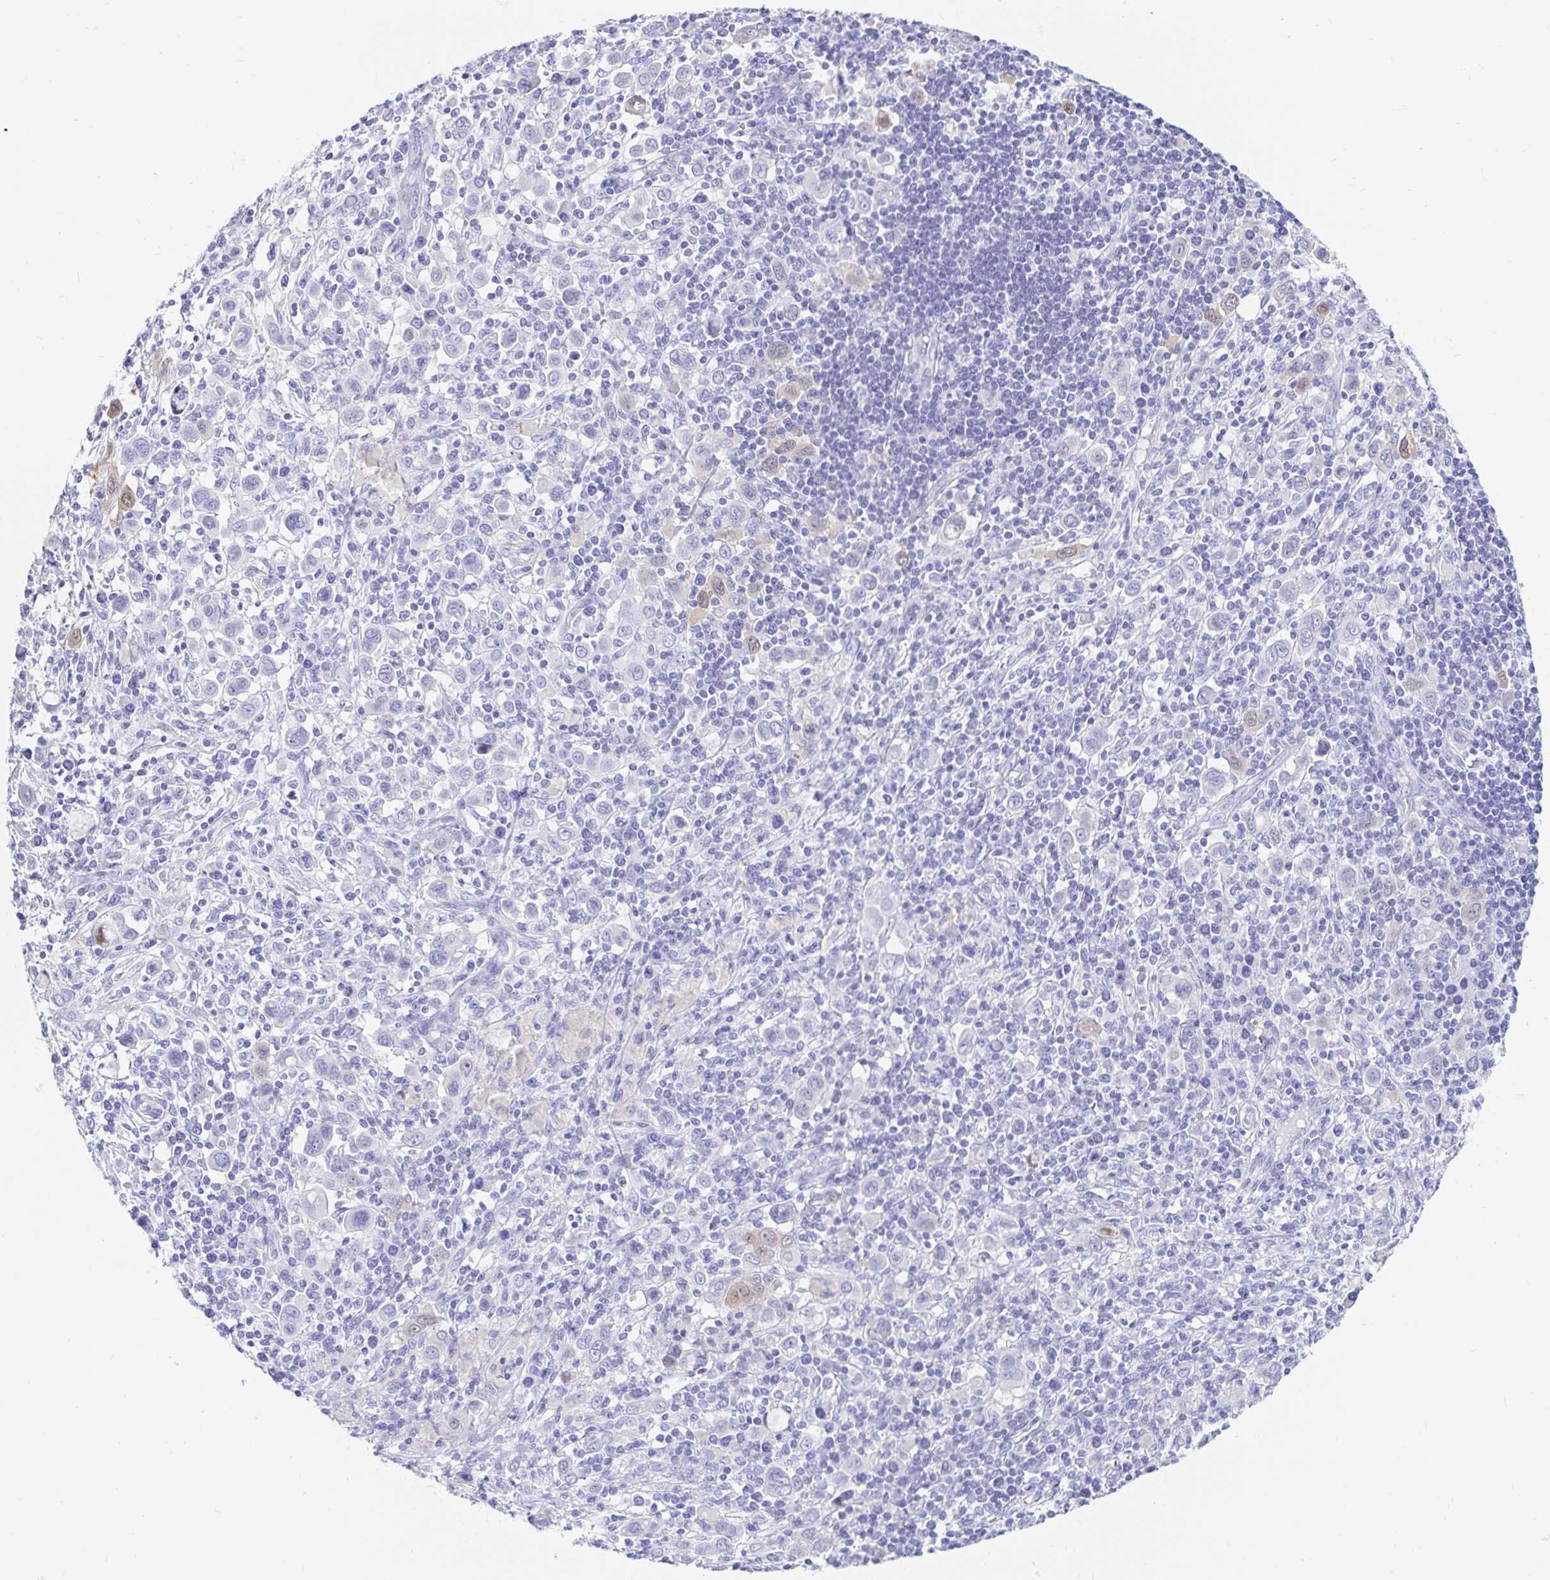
{"staining": {"intensity": "negative", "quantity": "none", "location": "none"}, "tissue": "stomach cancer", "cell_type": "Tumor cells", "image_type": "cancer", "snomed": [{"axis": "morphology", "description": "Adenocarcinoma, NOS"}, {"axis": "topography", "description": "Stomach, upper"}], "caption": "A histopathology image of stomach adenocarcinoma stained for a protein shows no brown staining in tumor cells. Nuclei are stained in blue.", "gene": "PPP1R1B", "patient": {"sex": "male", "age": 75}}